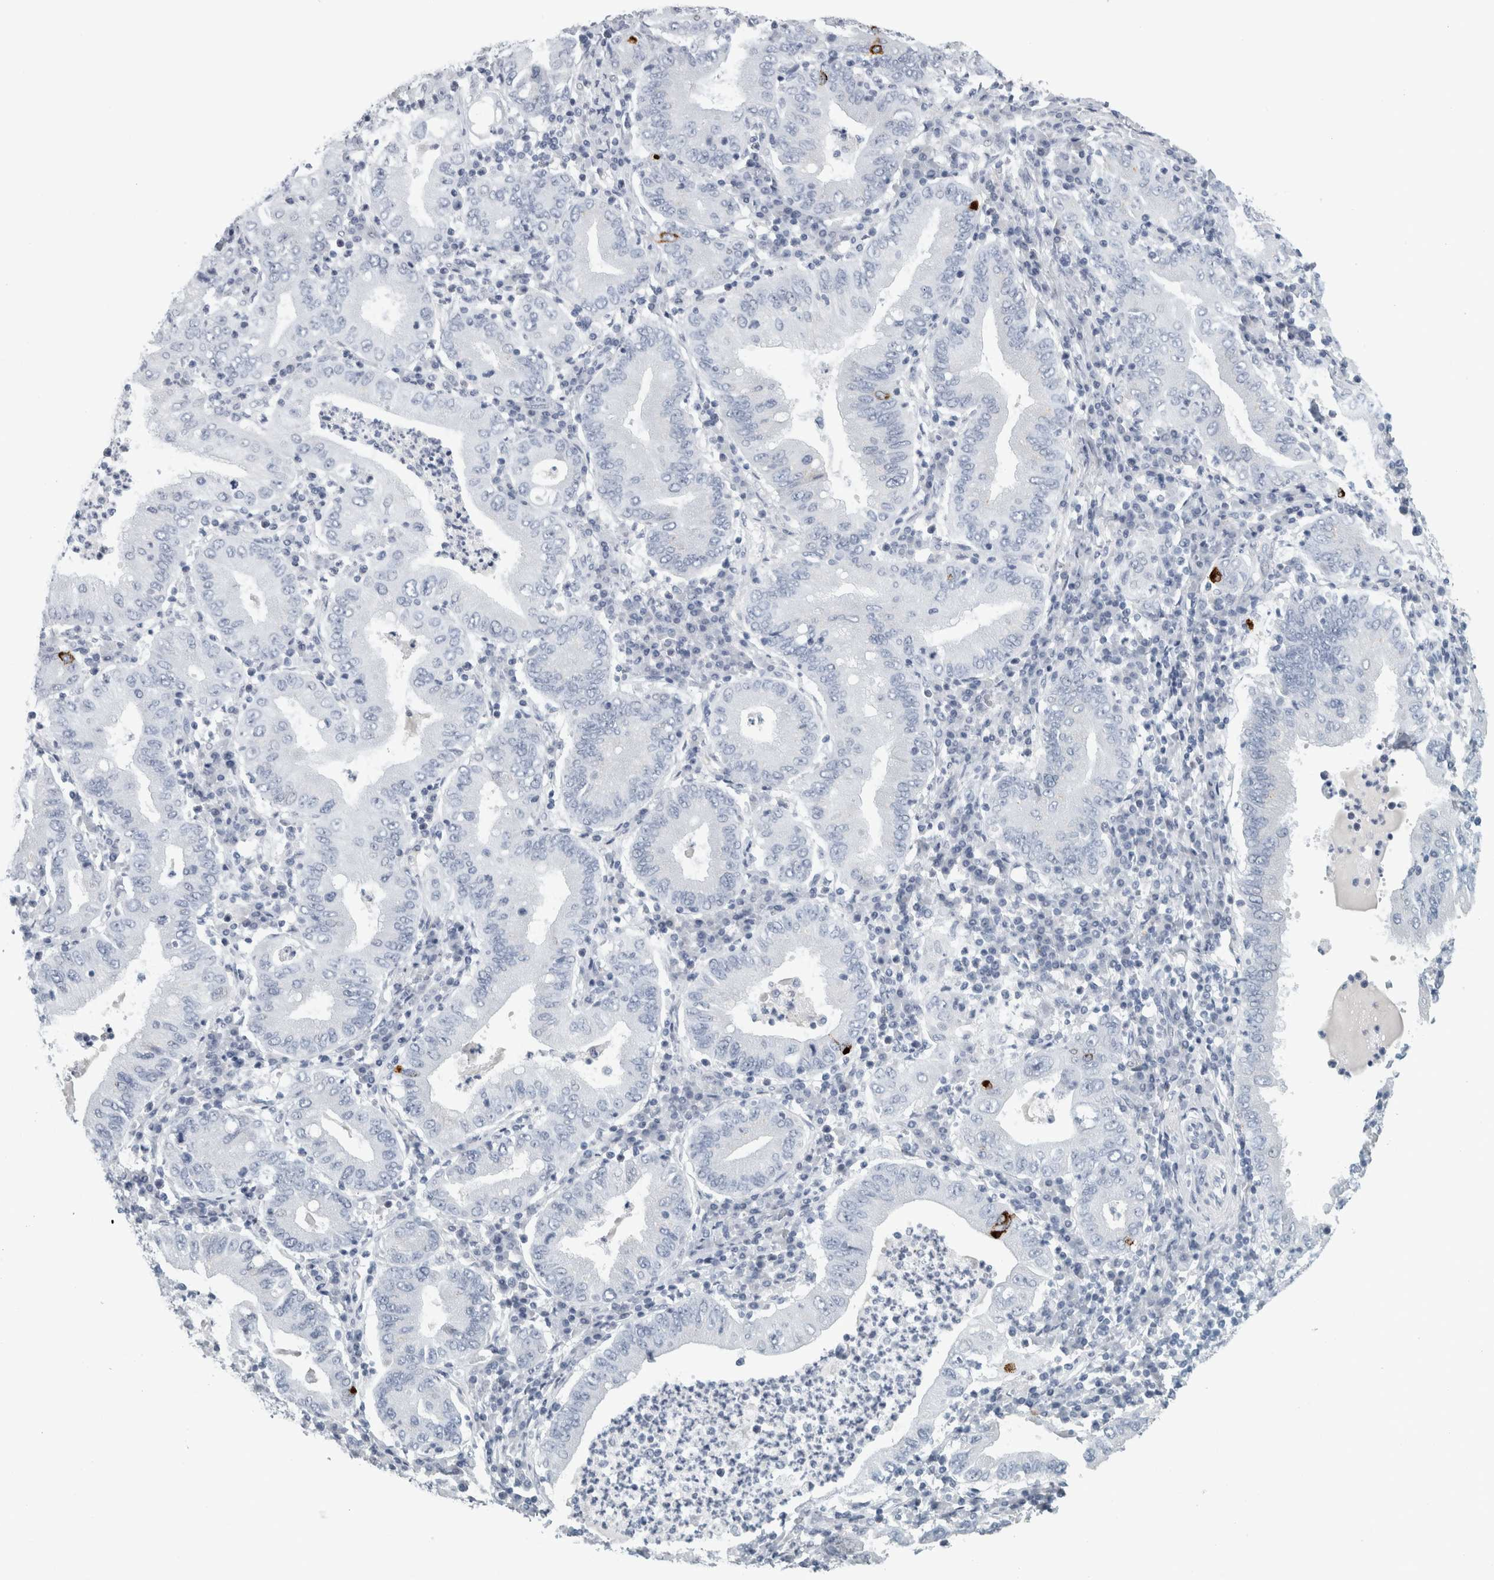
{"staining": {"intensity": "negative", "quantity": "none", "location": "none"}, "tissue": "stomach cancer", "cell_type": "Tumor cells", "image_type": "cancer", "snomed": [{"axis": "morphology", "description": "Normal tissue, NOS"}, {"axis": "morphology", "description": "Adenocarcinoma, NOS"}, {"axis": "topography", "description": "Esophagus"}, {"axis": "topography", "description": "Stomach, upper"}, {"axis": "topography", "description": "Peripheral nerve tissue"}], "caption": "Immunohistochemistry (IHC) photomicrograph of neoplastic tissue: human stomach cancer (adenocarcinoma) stained with DAB (3,3'-diaminobenzidine) displays no significant protein expression in tumor cells.", "gene": "CPE", "patient": {"sex": "male", "age": 62}}